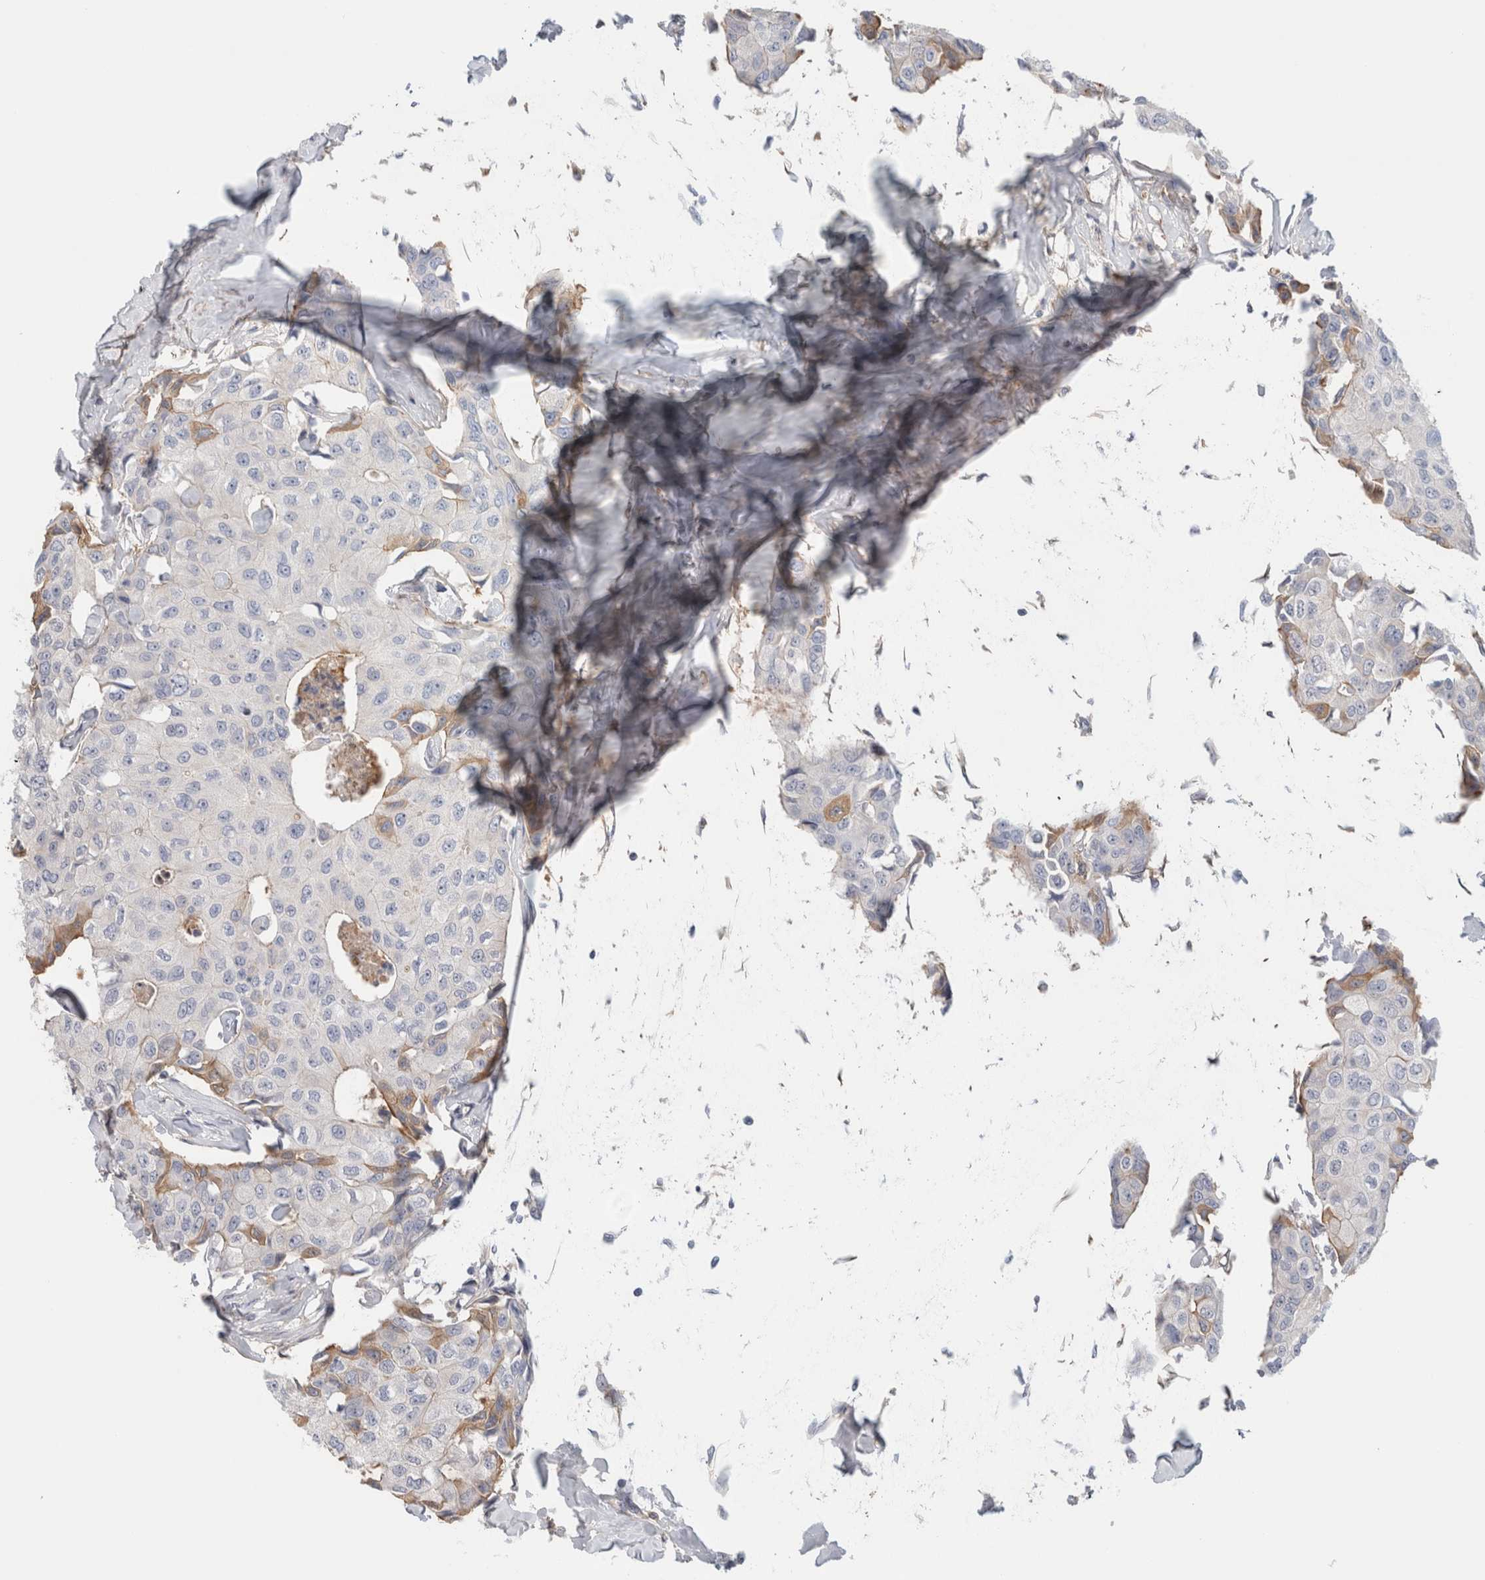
{"staining": {"intensity": "moderate", "quantity": "<25%", "location": "cytoplasmic/membranous"}, "tissue": "breast cancer", "cell_type": "Tumor cells", "image_type": "cancer", "snomed": [{"axis": "morphology", "description": "Duct carcinoma"}, {"axis": "topography", "description": "Breast"}], "caption": "Protein staining shows moderate cytoplasmic/membranous staining in about <25% of tumor cells in invasive ductal carcinoma (breast).", "gene": "CFI", "patient": {"sex": "female", "age": 80}}